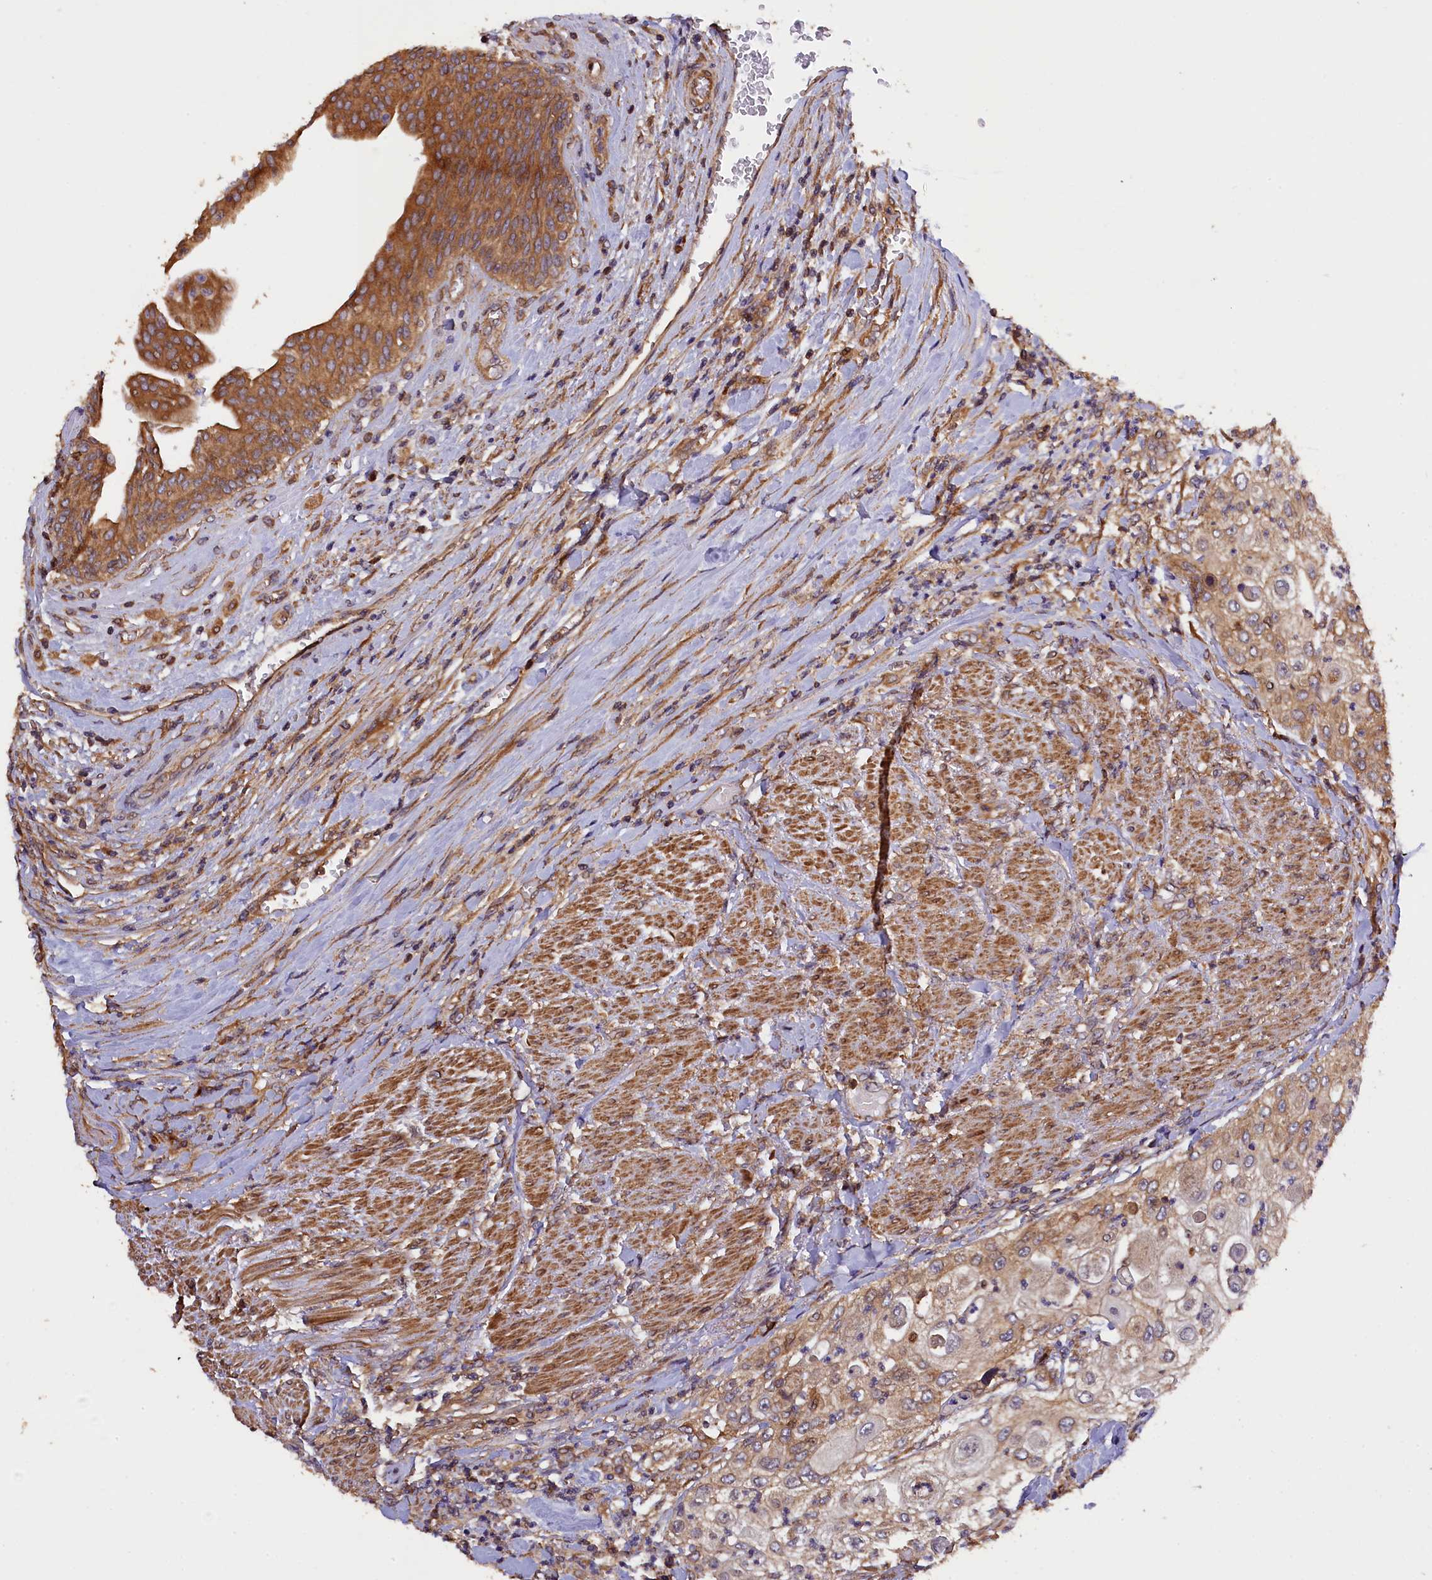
{"staining": {"intensity": "moderate", "quantity": ">75%", "location": "cytoplasmic/membranous"}, "tissue": "urothelial cancer", "cell_type": "Tumor cells", "image_type": "cancer", "snomed": [{"axis": "morphology", "description": "Urothelial carcinoma, High grade"}, {"axis": "topography", "description": "Urinary bladder"}], "caption": "Protein staining of urothelial cancer tissue displays moderate cytoplasmic/membranous positivity in approximately >75% of tumor cells.", "gene": "KLC2", "patient": {"sex": "female", "age": 79}}